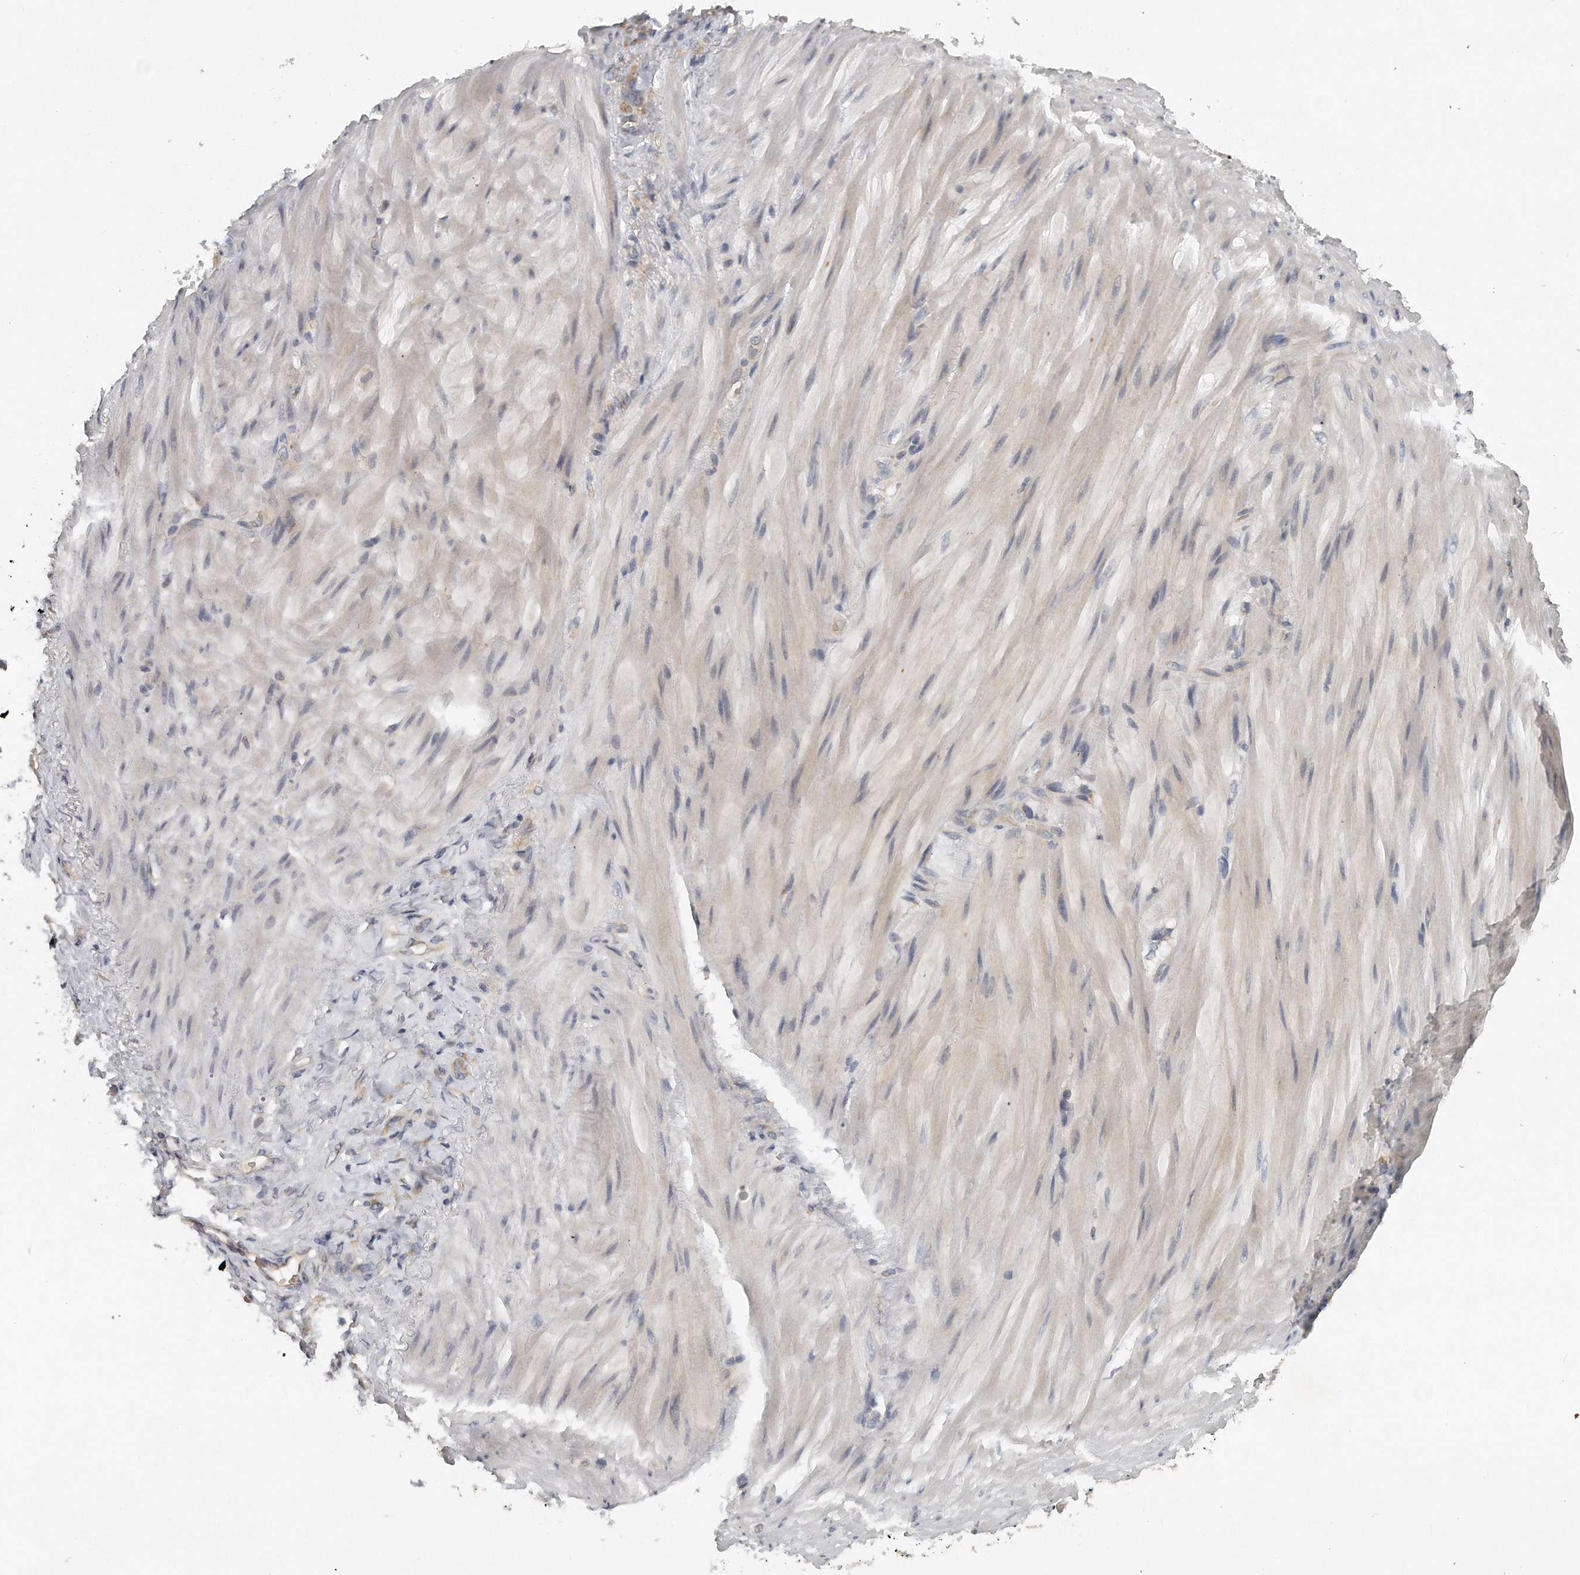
{"staining": {"intensity": "weak", "quantity": "<25%", "location": "cytoplasmic/membranous"}, "tissue": "stomach cancer", "cell_type": "Tumor cells", "image_type": "cancer", "snomed": [{"axis": "morphology", "description": "Normal tissue, NOS"}, {"axis": "morphology", "description": "Adenocarcinoma, NOS"}, {"axis": "topography", "description": "Stomach"}], "caption": "Tumor cells show no significant protein staining in stomach cancer.", "gene": "TRAPPC14", "patient": {"sex": "male", "age": 82}}